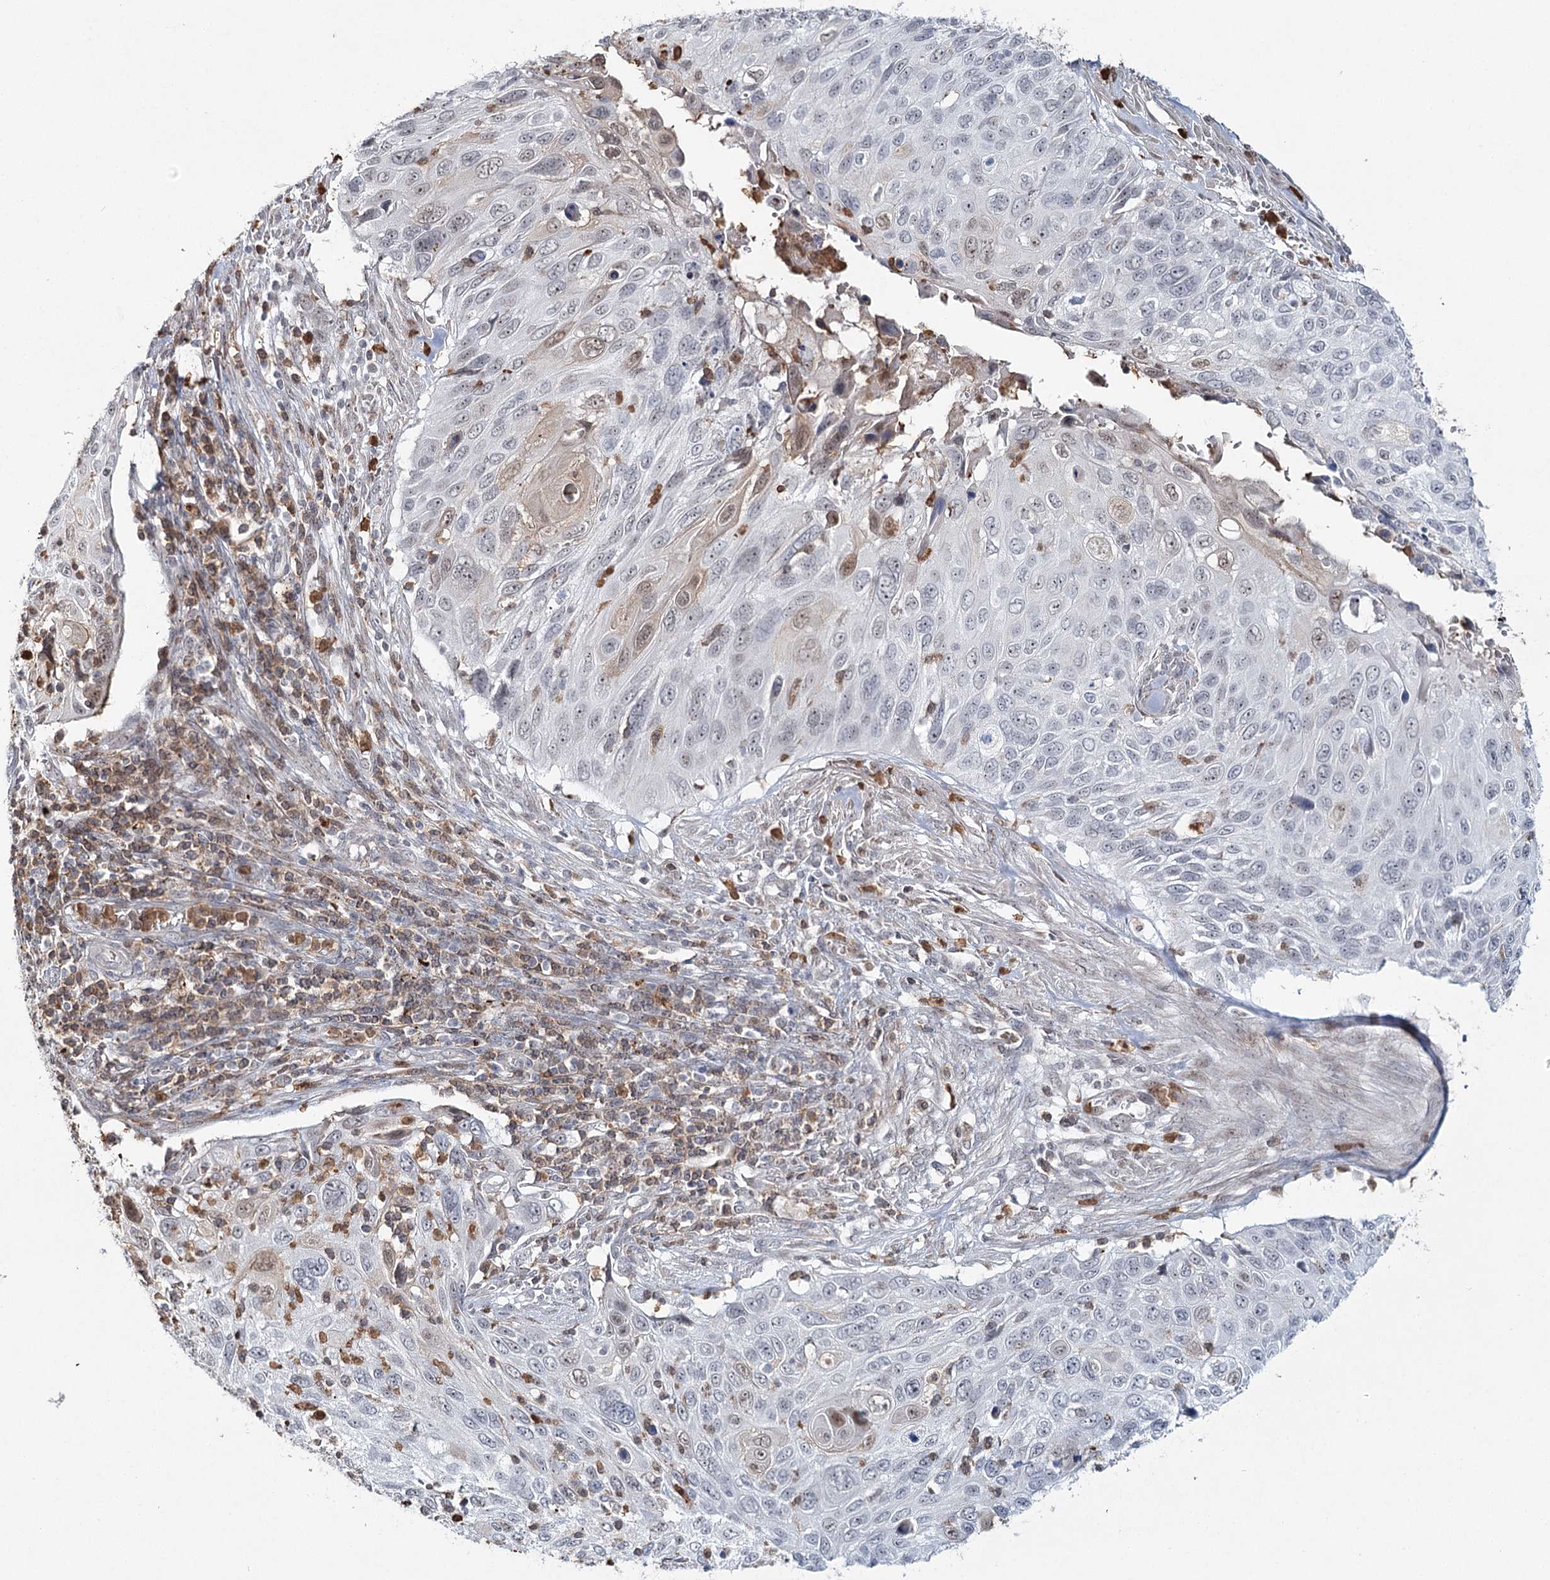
{"staining": {"intensity": "weak", "quantity": "<25%", "location": "nuclear"}, "tissue": "cervical cancer", "cell_type": "Tumor cells", "image_type": "cancer", "snomed": [{"axis": "morphology", "description": "Squamous cell carcinoma, NOS"}, {"axis": "topography", "description": "Cervix"}], "caption": "This is a image of IHC staining of cervical cancer, which shows no positivity in tumor cells.", "gene": "ATAD1", "patient": {"sex": "female", "age": 70}}